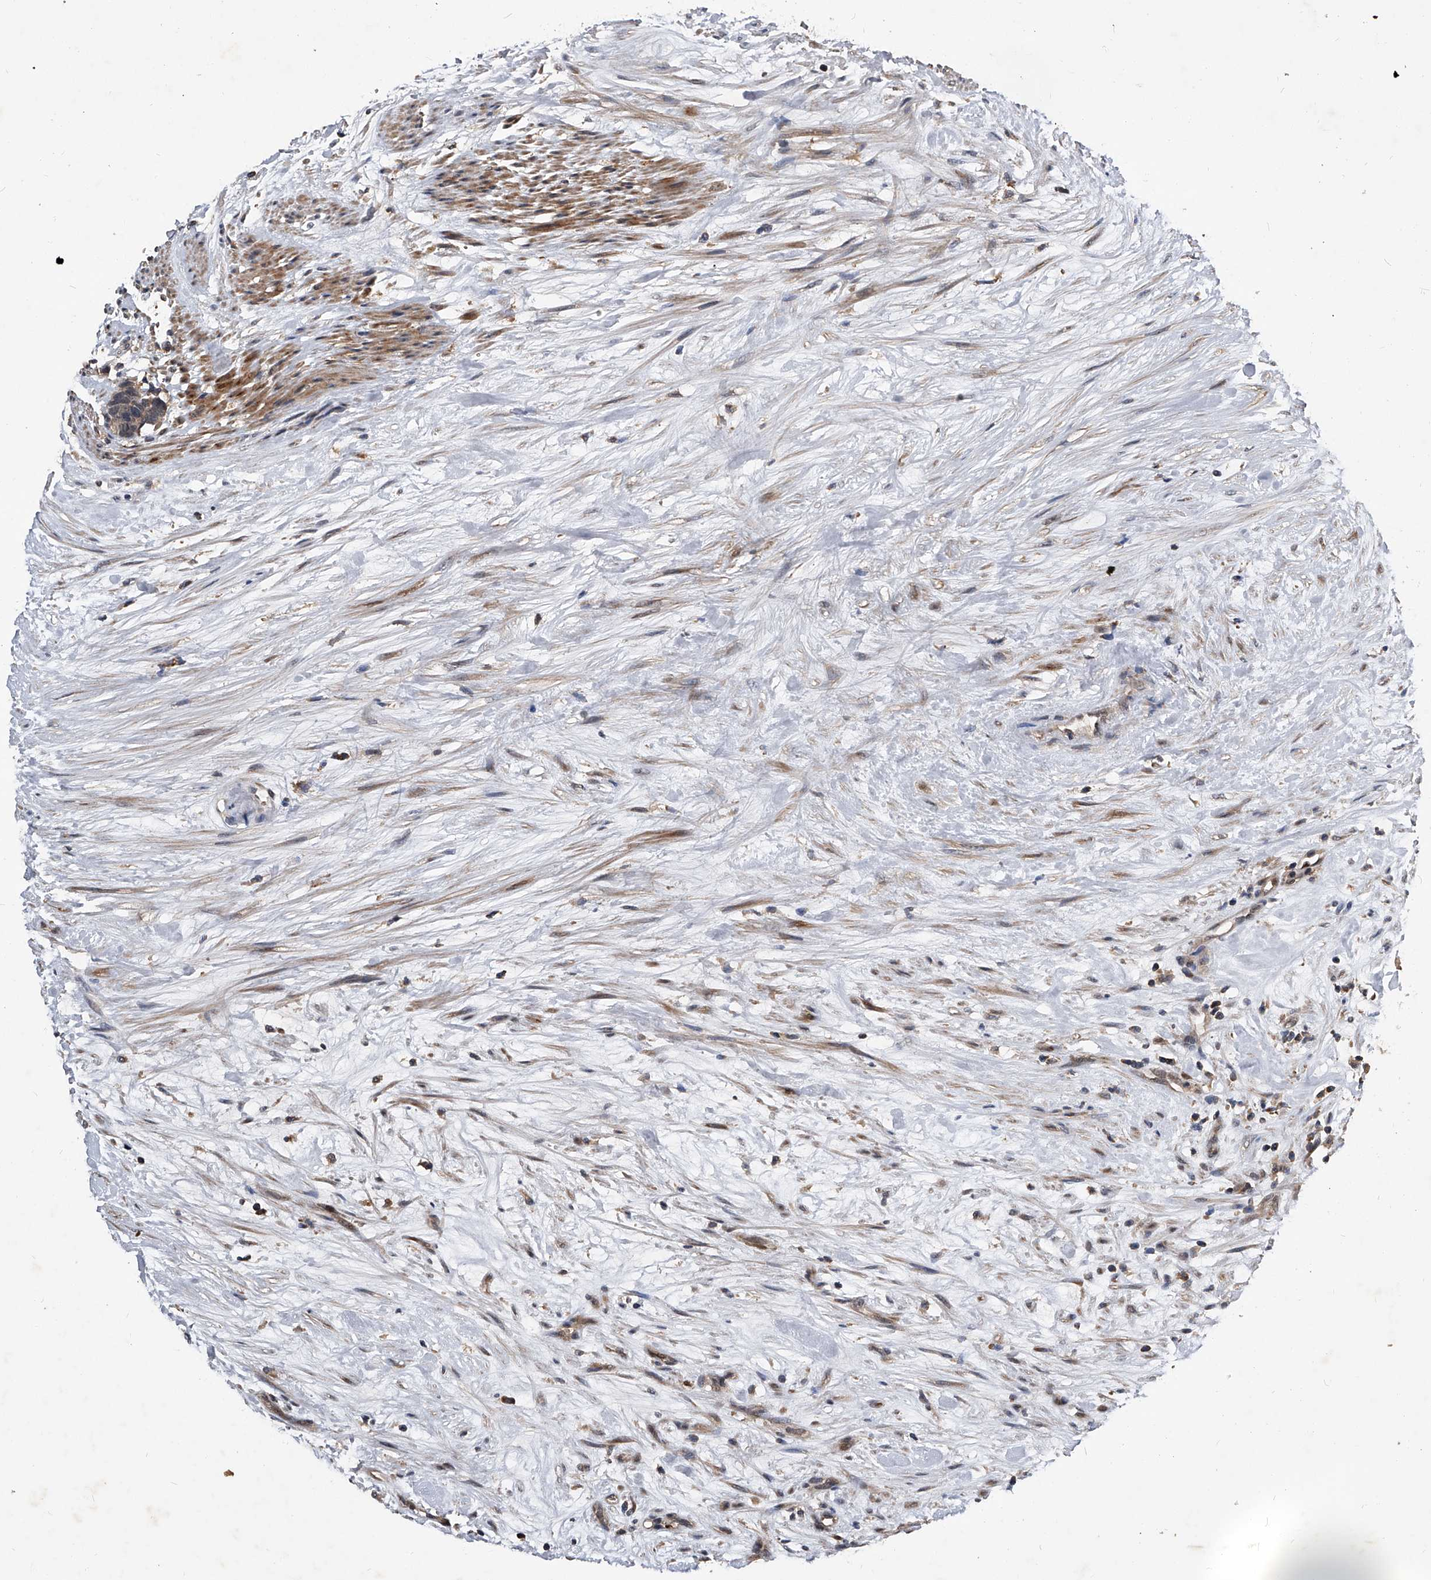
{"staining": {"intensity": "weak", "quantity": ">75%", "location": "cytoplasmic/membranous"}, "tissue": "carcinoid", "cell_type": "Tumor cells", "image_type": "cancer", "snomed": [{"axis": "morphology", "description": "Carcinoma, NOS"}, {"axis": "morphology", "description": "Carcinoid, malignant, NOS"}, {"axis": "topography", "description": "Urinary bladder"}], "caption": "IHC photomicrograph of neoplastic tissue: carcinoma stained using IHC displays low levels of weak protein expression localized specifically in the cytoplasmic/membranous of tumor cells, appearing as a cytoplasmic/membranous brown color.", "gene": "ZNF30", "patient": {"sex": "male", "age": 57}}